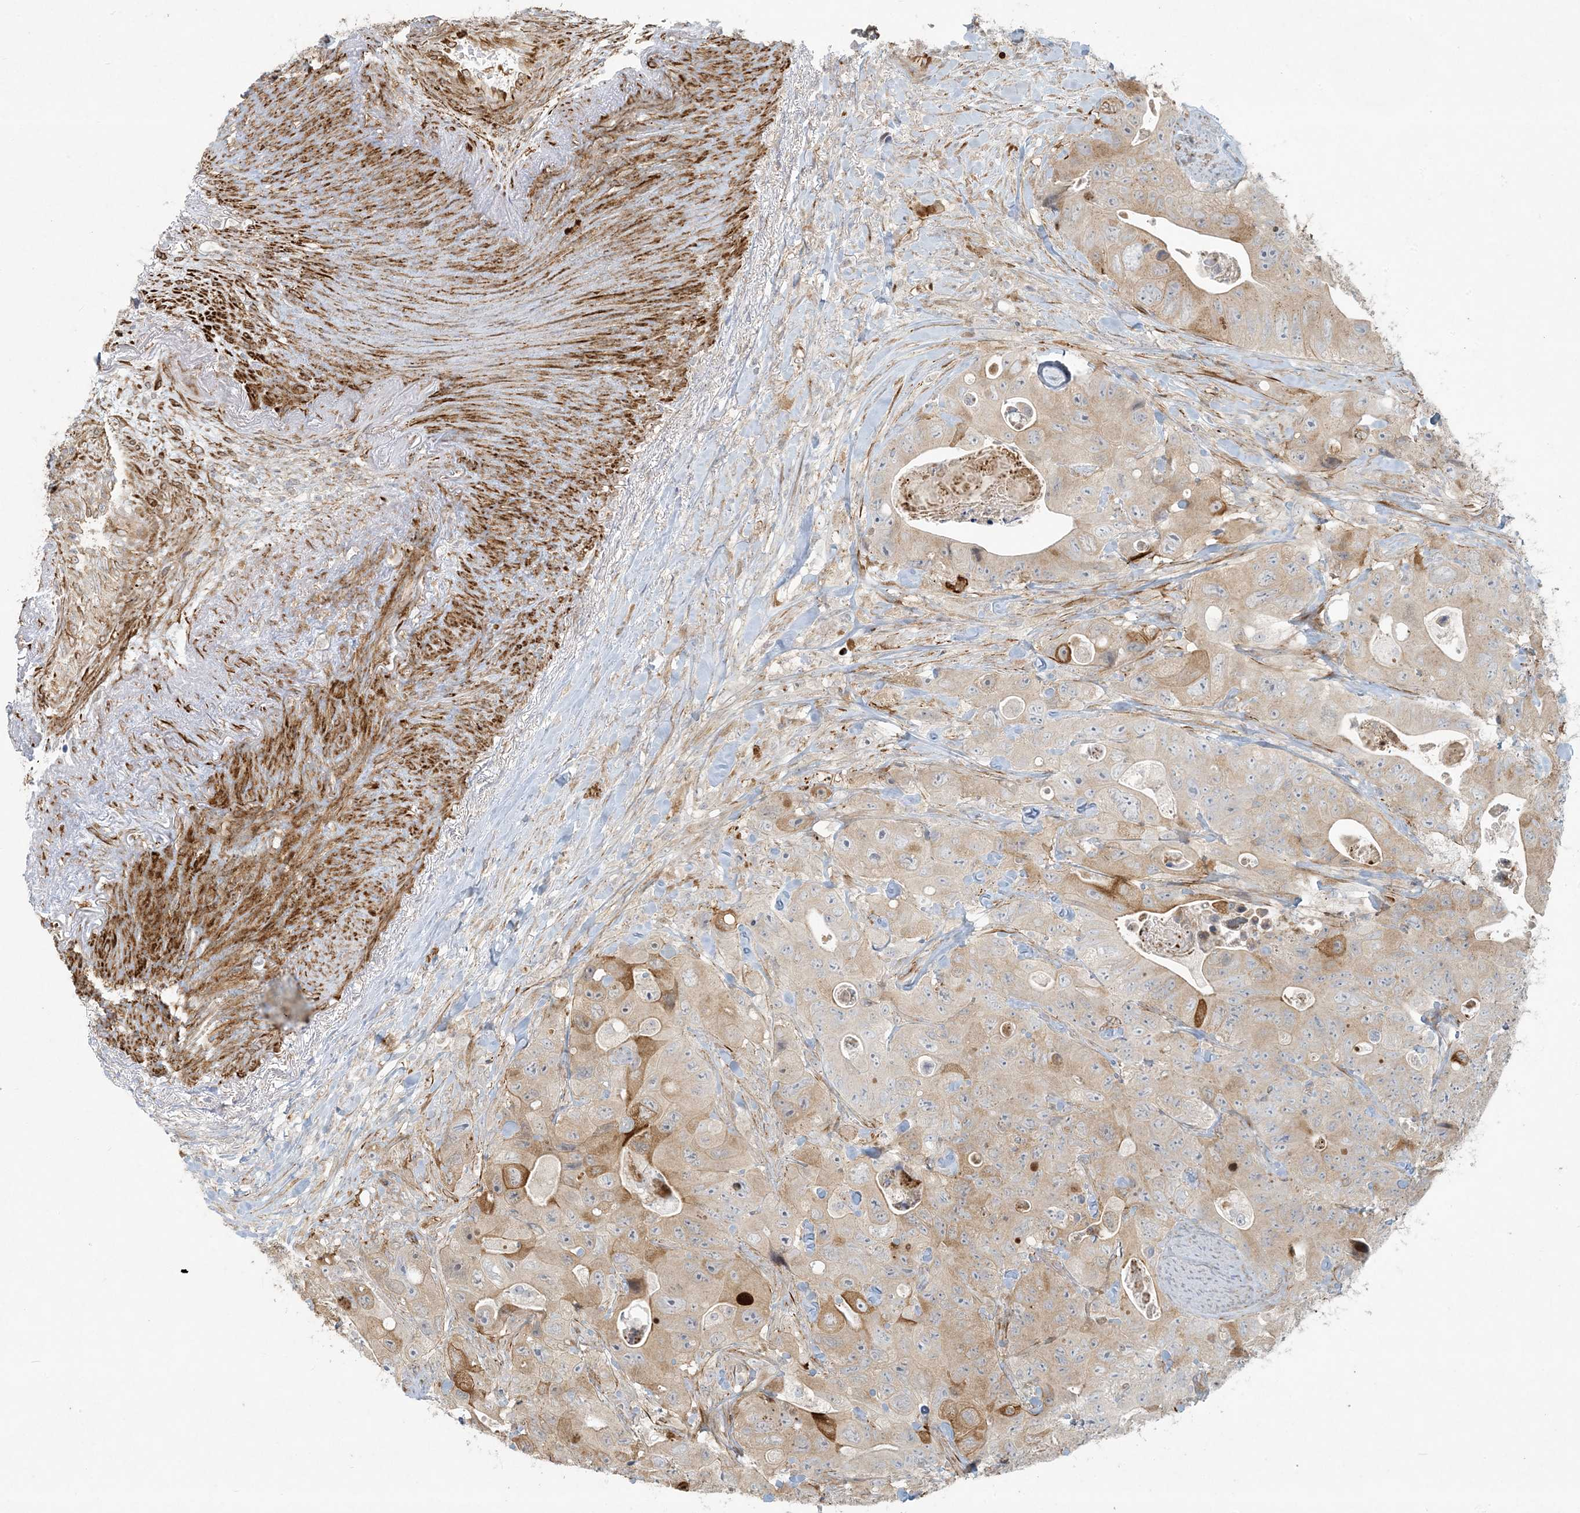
{"staining": {"intensity": "moderate", "quantity": "25%-75%", "location": "cytoplasmic/membranous"}, "tissue": "colorectal cancer", "cell_type": "Tumor cells", "image_type": "cancer", "snomed": [{"axis": "morphology", "description": "Adenocarcinoma, NOS"}, {"axis": "topography", "description": "Colon"}], "caption": "Immunohistochemistry photomicrograph of human colorectal cancer stained for a protein (brown), which exhibits medium levels of moderate cytoplasmic/membranous positivity in approximately 25%-75% of tumor cells.", "gene": "BCORL1", "patient": {"sex": "female", "age": 46}}